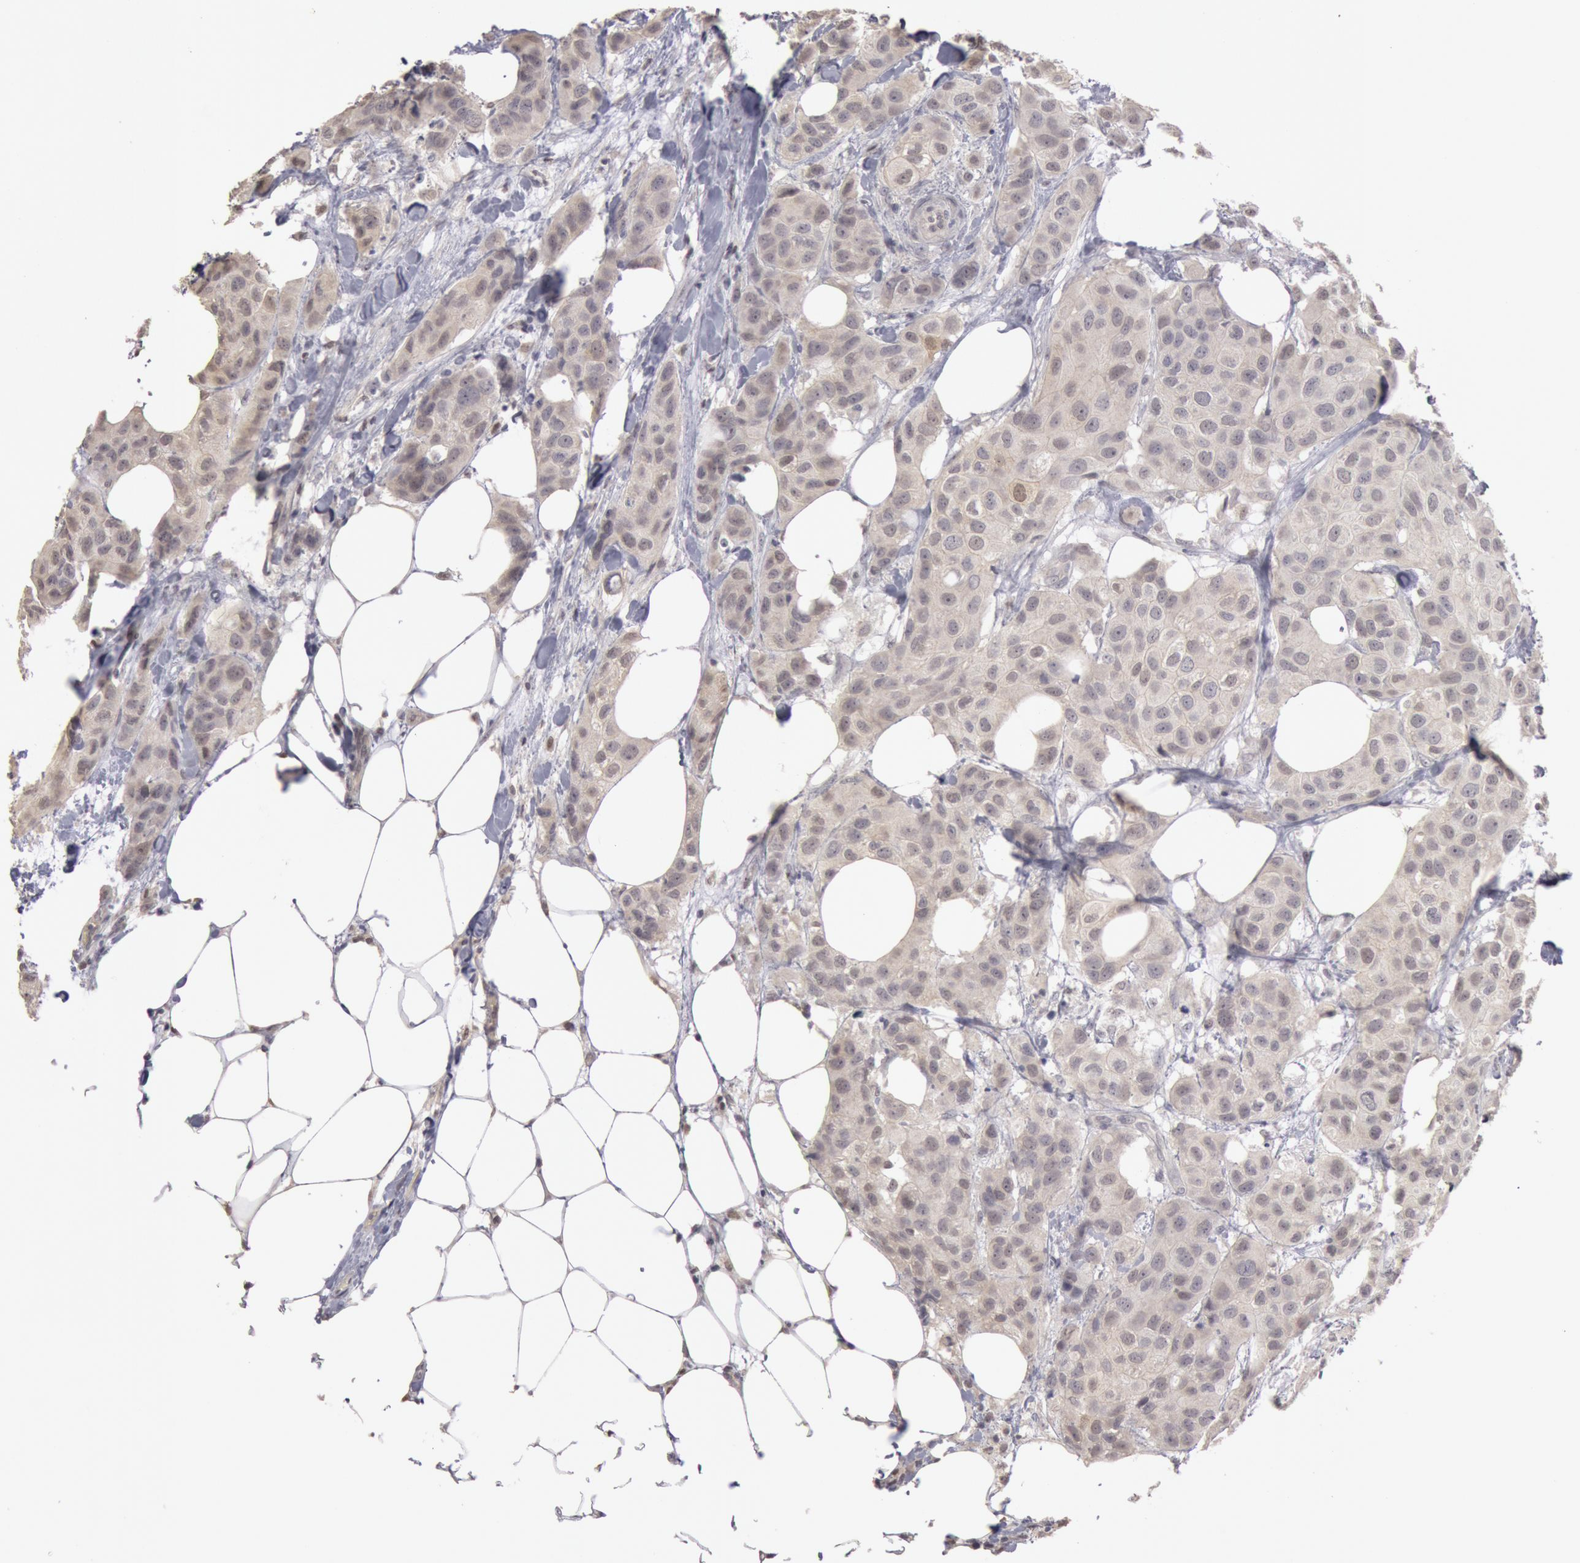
{"staining": {"intensity": "negative", "quantity": "none", "location": "none"}, "tissue": "breast cancer", "cell_type": "Tumor cells", "image_type": "cancer", "snomed": [{"axis": "morphology", "description": "Duct carcinoma"}, {"axis": "topography", "description": "Breast"}], "caption": "Infiltrating ductal carcinoma (breast) stained for a protein using immunohistochemistry demonstrates no expression tumor cells.", "gene": "RIMBP3C", "patient": {"sex": "female", "age": 68}}